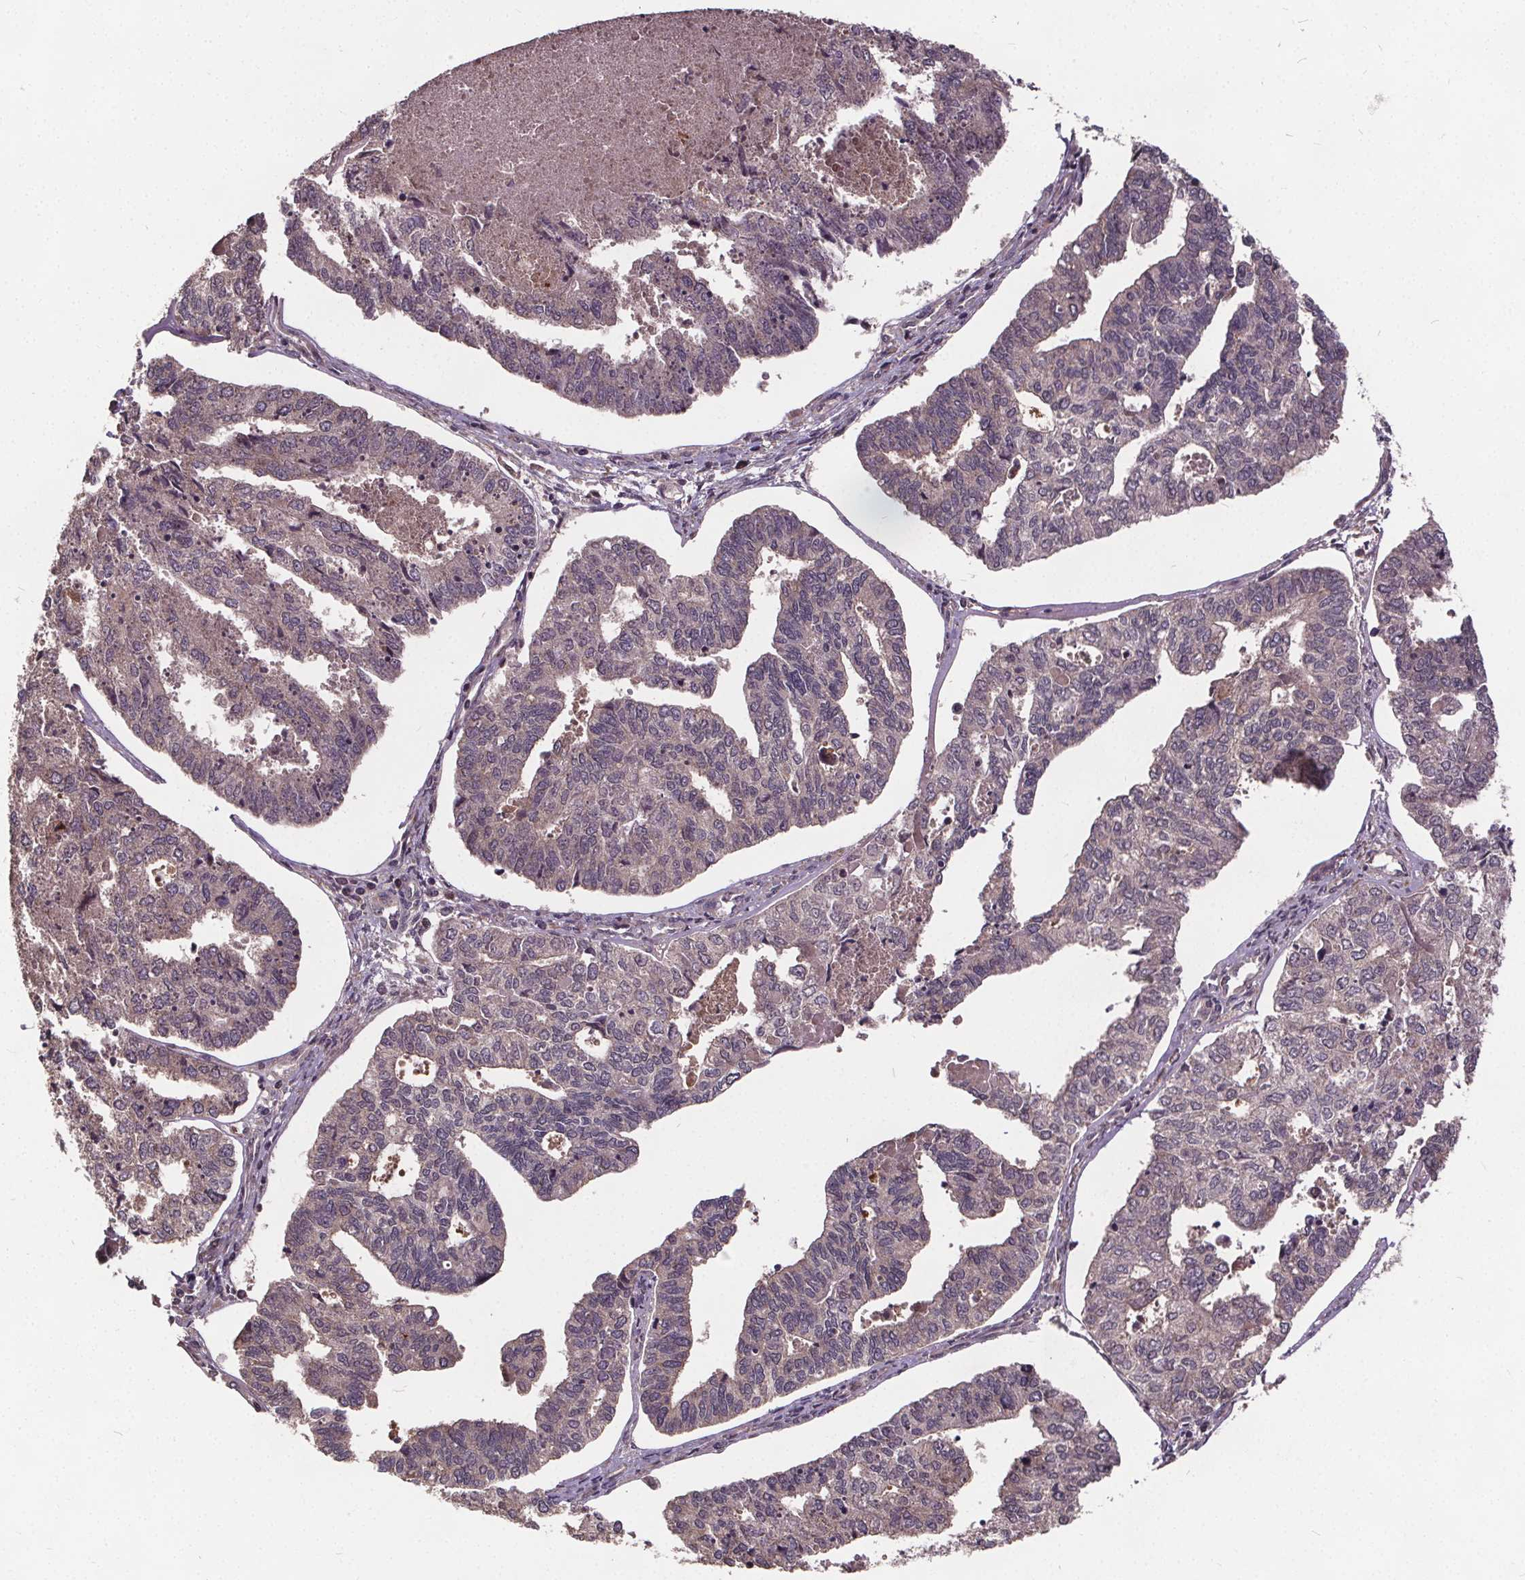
{"staining": {"intensity": "negative", "quantity": "none", "location": "none"}, "tissue": "endometrial cancer", "cell_type": "Tumor cells", "image_type": "cancer", "snomed": [{"axis": "morphology", "description": "Adenocarcinoma, NOS"}, {"axis": "topography", "description": "Endometrium"}], "caption": "Tumor cells show no significant positivity in endometrial cancer. The staining is performed using DAB brown chromogen with nuclei counter-stained in using hematoxylin.", "gene": "USP9X", "patient": {"sex": "female", "age": 73}}